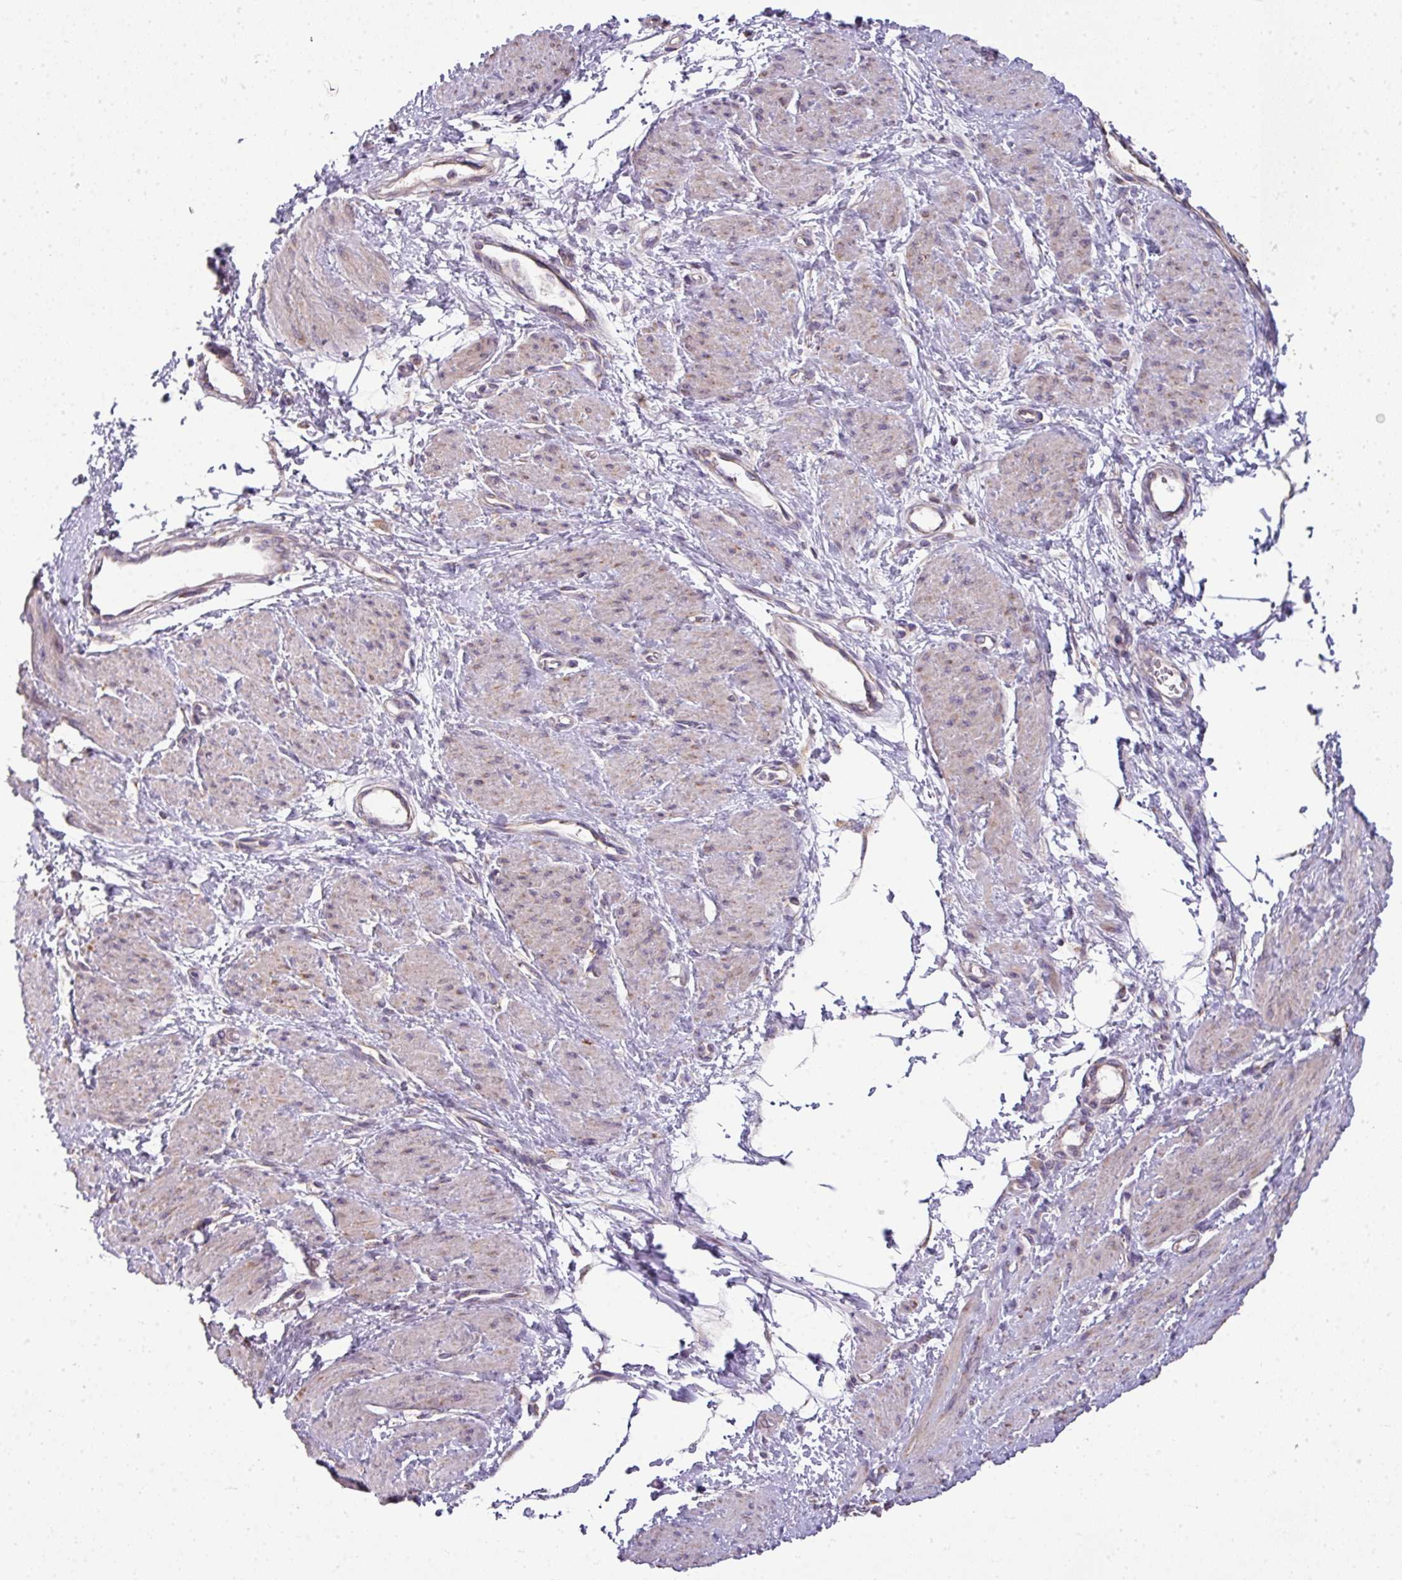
{"staining": {"intensity": "weak", "quantity": "<25%", "location": "cytoplasmic/membranous"}, "tissue": "smooth muscle", "cell_type": "Smooth muscle cells", "image_type": "normal", "snomed": [{"axis": "morphology", "description": "Normal tissue, NOS"}, {"axis": "topography", "description": "Smooth muscle"}, {"axis": "topography", "description": "Uterus"}], "caption": "This is an immunohistochemistry image of normal human smooth muscle. There is no staining in smooth muscle cells.", "gene": "PALS2", "patient": {"sex": "female", "age": 39}}